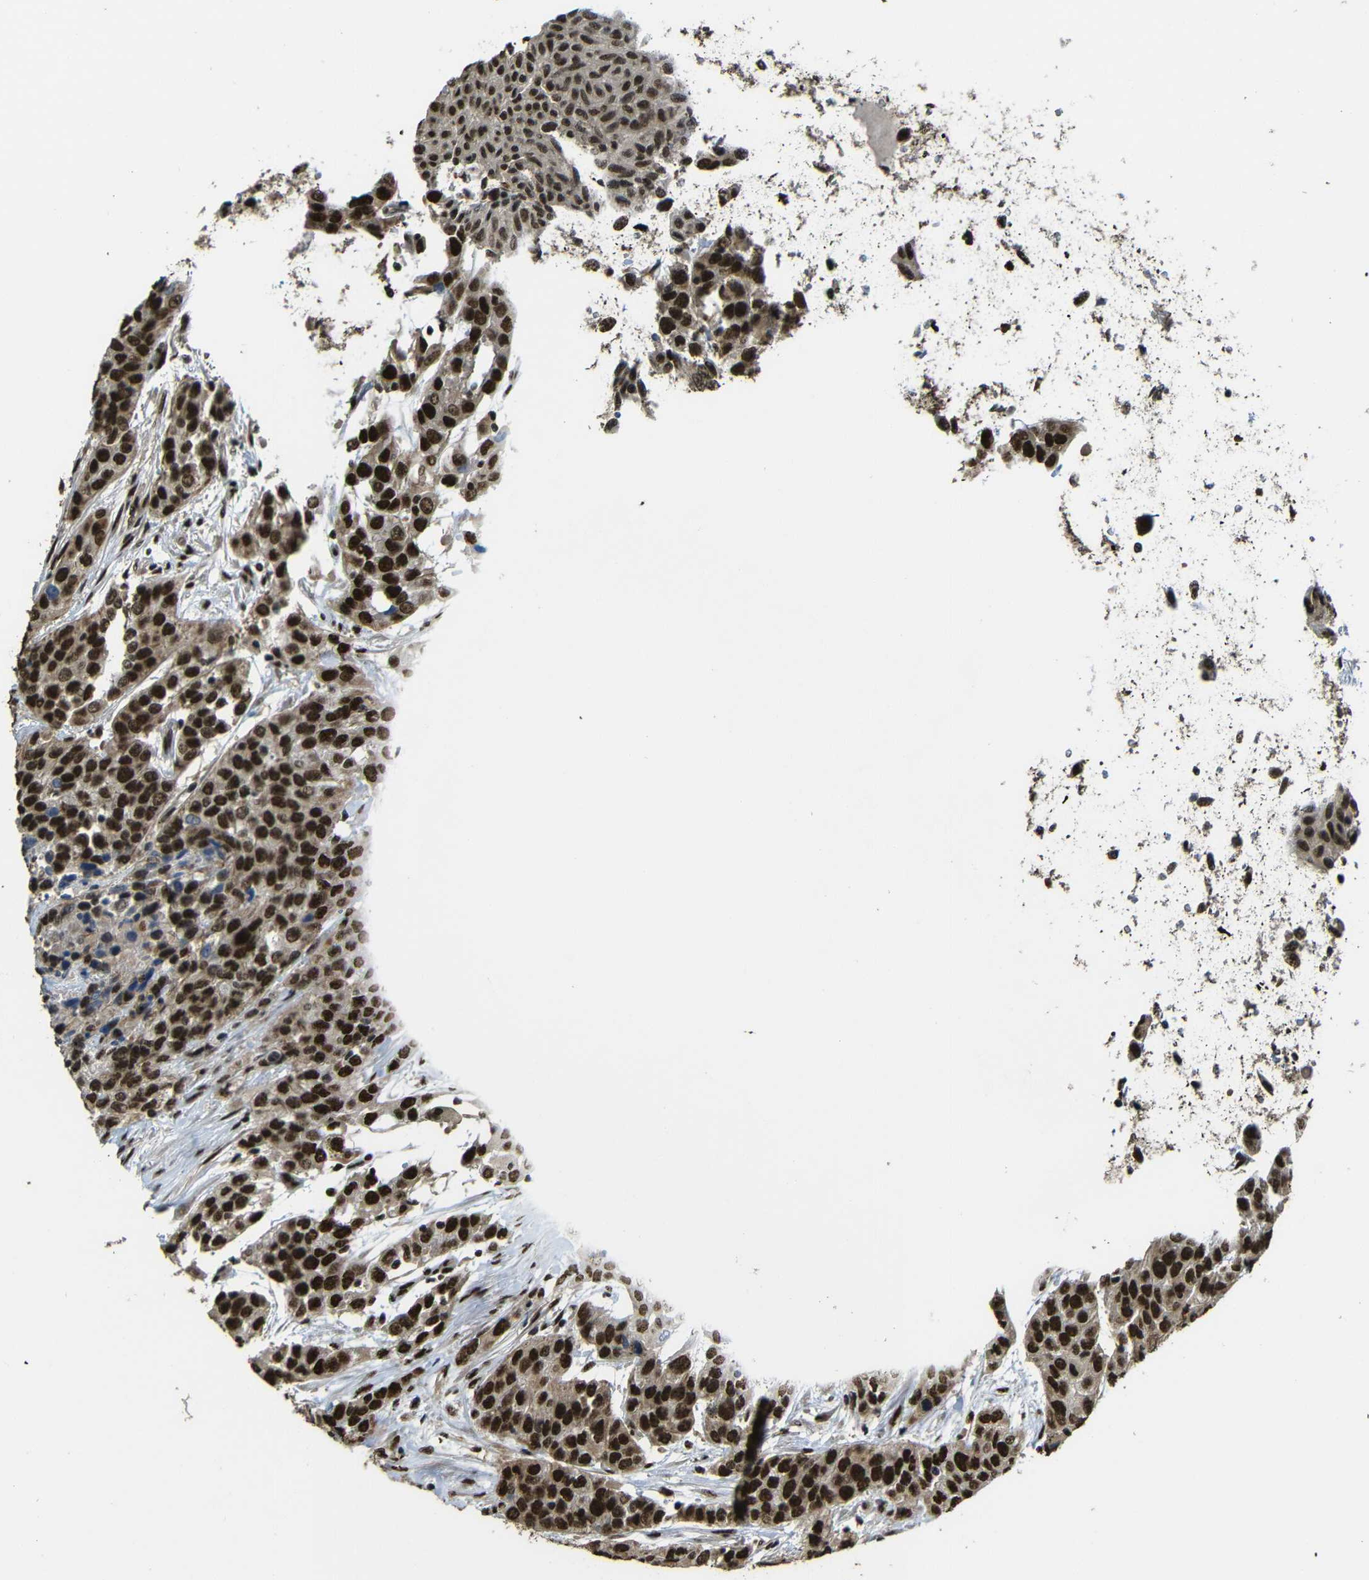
{"staining": {"intensity": "moderate", "quantity": ">75%", "location": "nuclear"}, "tissue": "urothelial cancer", "cell_type": "Tumor cells", "image_type": "cancer", "snomed": [{"axis": "morphology", "description": "Urothelial carcinoma, High grade"}, {"axis": "topography", "description": "Urinary bladder"}], "caption": "This photomicrograph shows immunohistochemistry staining of urothelial carcinoma (high-grade), with medium moderate nuclear expression in about >75% of tumor cells.", "gene": "TCF7L2", "patient": {"sex": "female", "age": 80}}